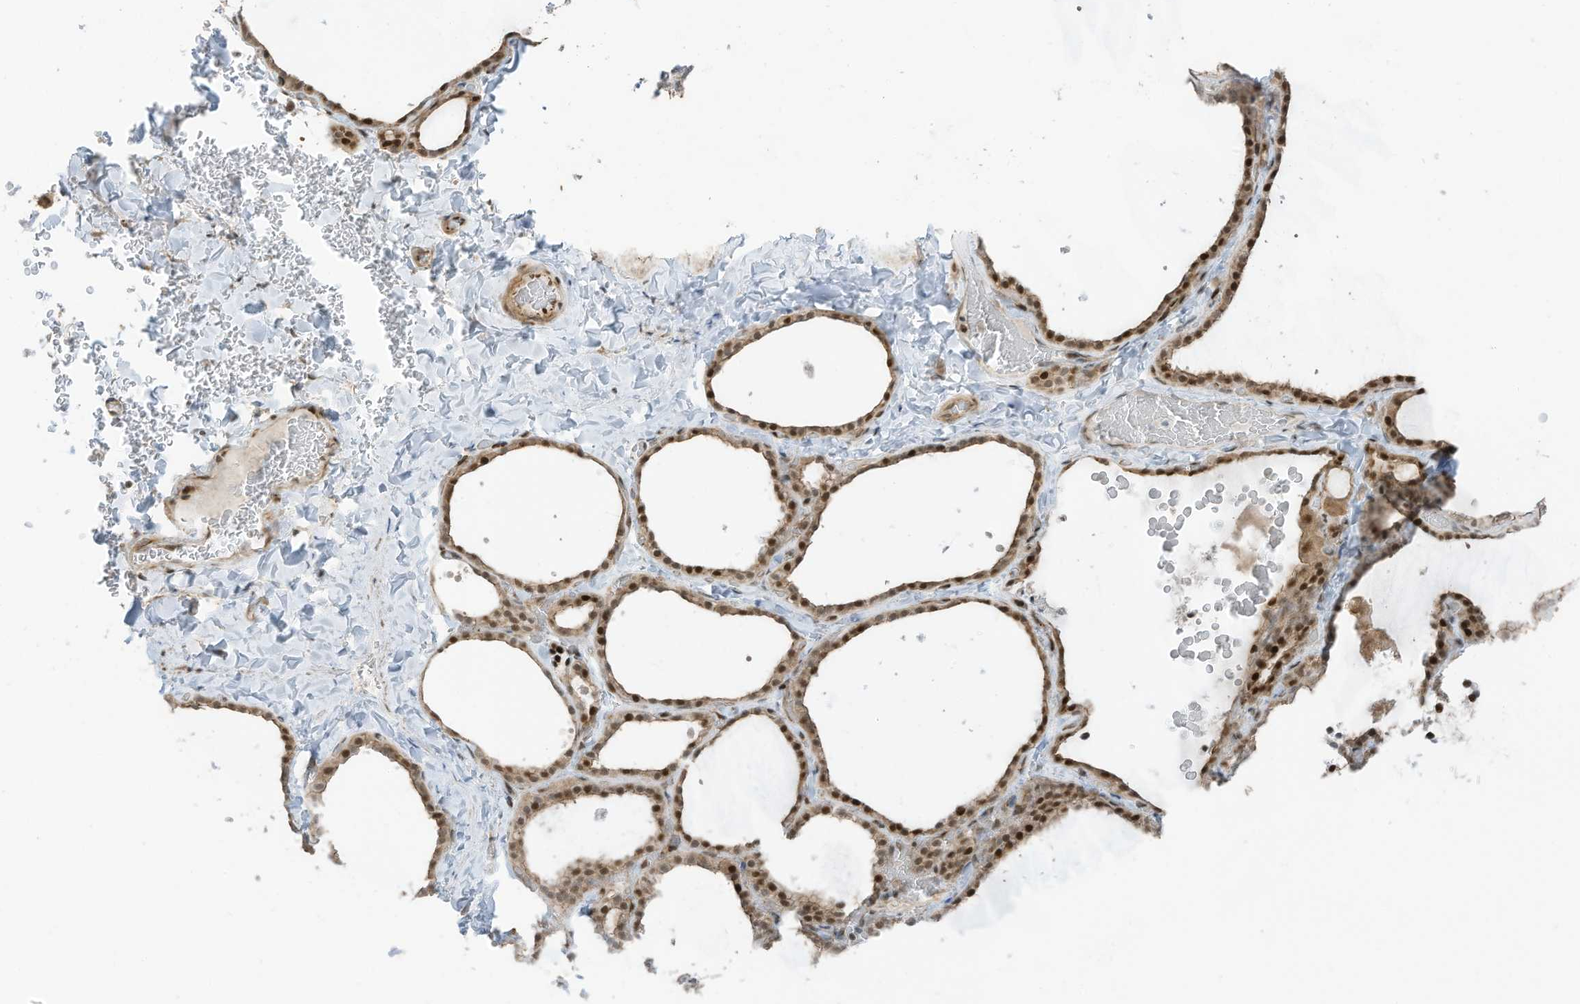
{"staining": {"intensity": "moderate", "quantity": ">75%", "location": "cytoplasmic/membranous,nuclear"}, "tissue": "thyroid gland", "cell_type": "Glandular cells", "image_type": "normal", "snomed": [{"axis": "morphology", "description": "Normal tissue, NOS"}, {"axis": "topography", "description": "Thyroid gland"}], "caption": "Thyroid gland was stained to show a protein in brown. There is medium levels of moderate cytoplasmic/membranous,nuclear staining in about >75% of glandular cells. (Brightfield microscopy of DAB IHC at high magnification).", "gene": "ZCWPW2", "patient": {"sex": "female", "age": 22}}